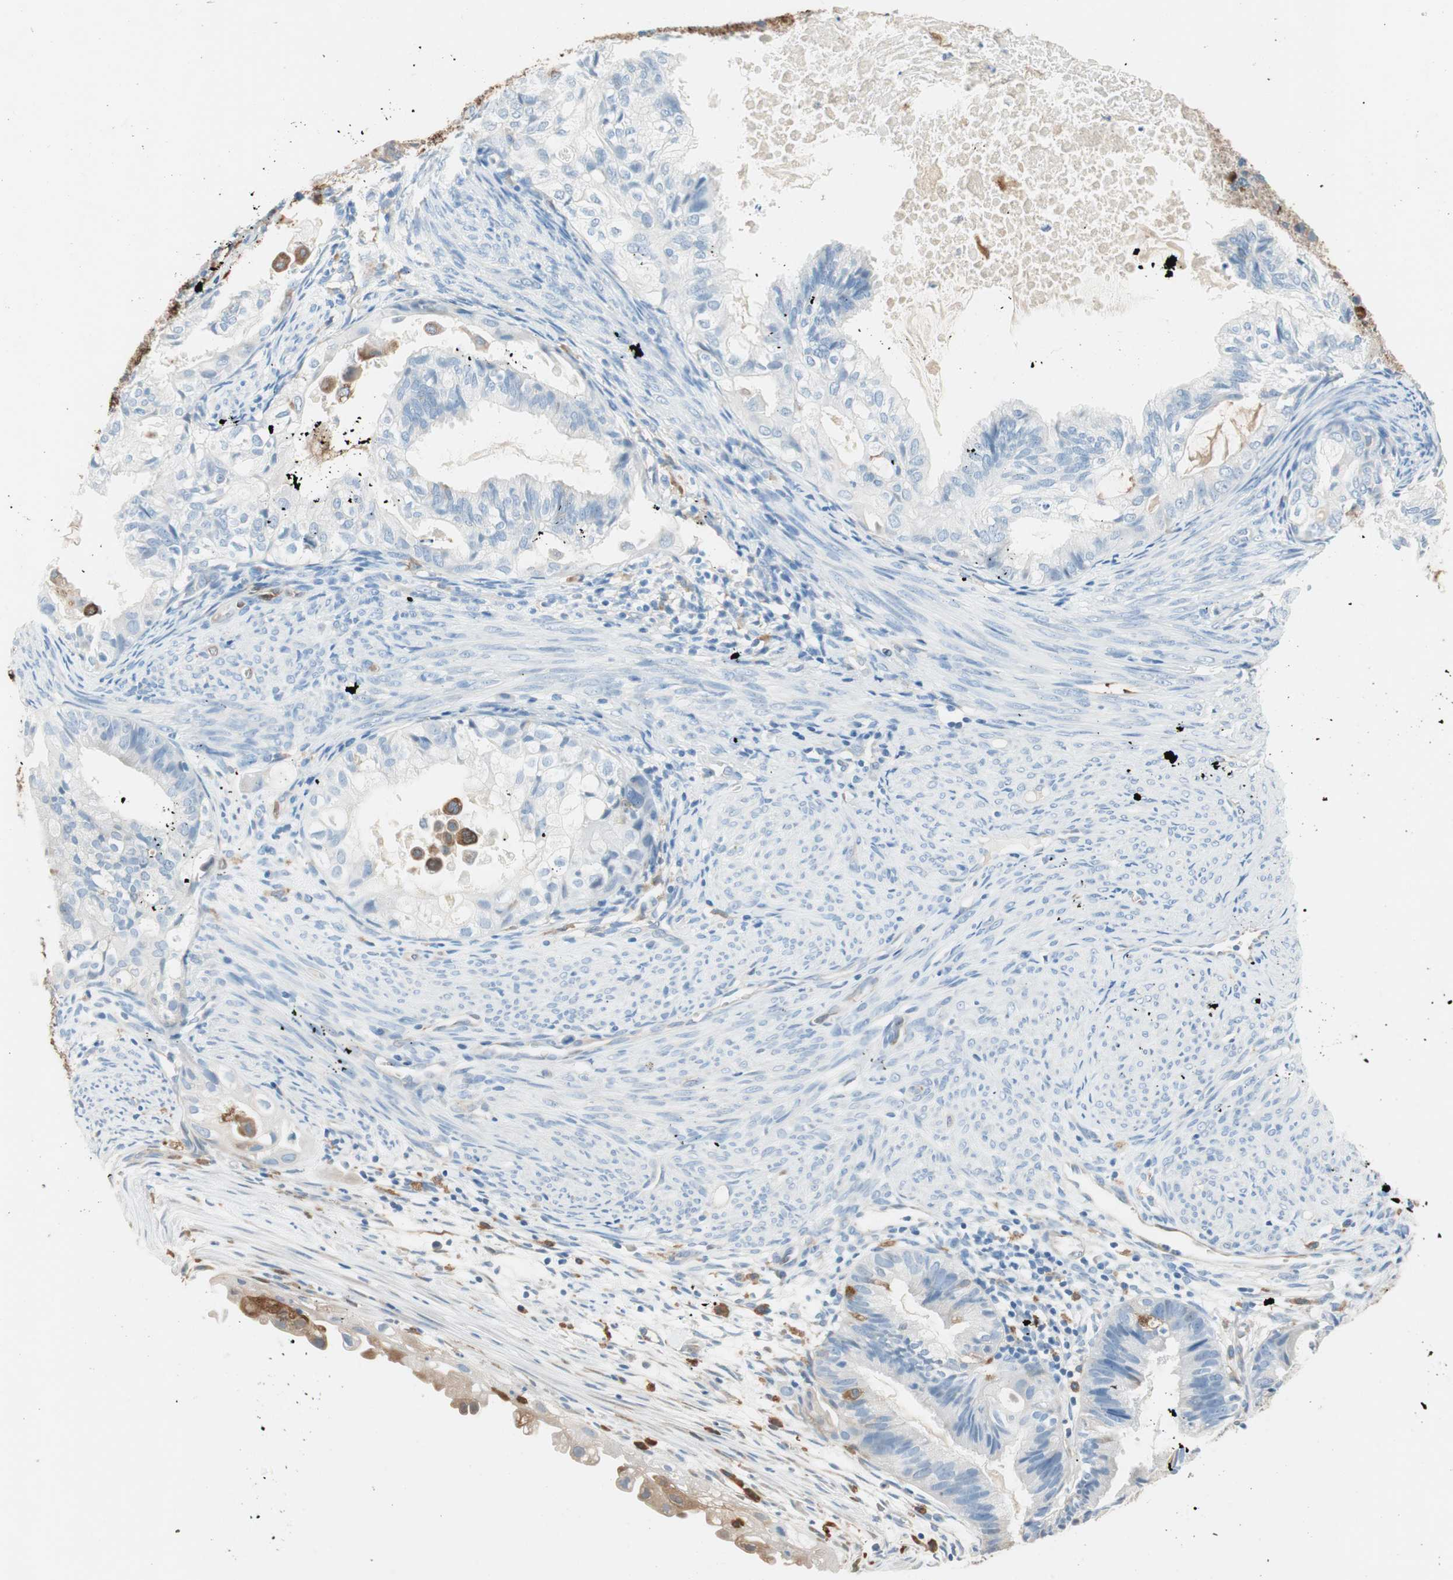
{"staining": {"intensity": "negative", "quantity": "none", "location": "none"}, "tissue": "cervical cancer", "cell_type": "Tumor cells", "image_type": "cancer", "snomed": [{"axis": "morphology", "description": "Normal tissue, NOS"}, {"axis": "morphology", "description": "Adenocarcinoma, NOS"}, {"axis": "topography", "description": "Cervix"}, {"axis": "topography", "description": "Endometrium"}], "caption": "DAB (3,3'-diaminobenzidine) immunohistochemical staining of human cervical adenocarcinoma reveals no significant expression in tumor cells. (DAB (3,3'-diaminobenzidine) IHC with hematoxylin counter stain).", "gene": "GLUL", "patient": {"sex": "female", "age": 86}}